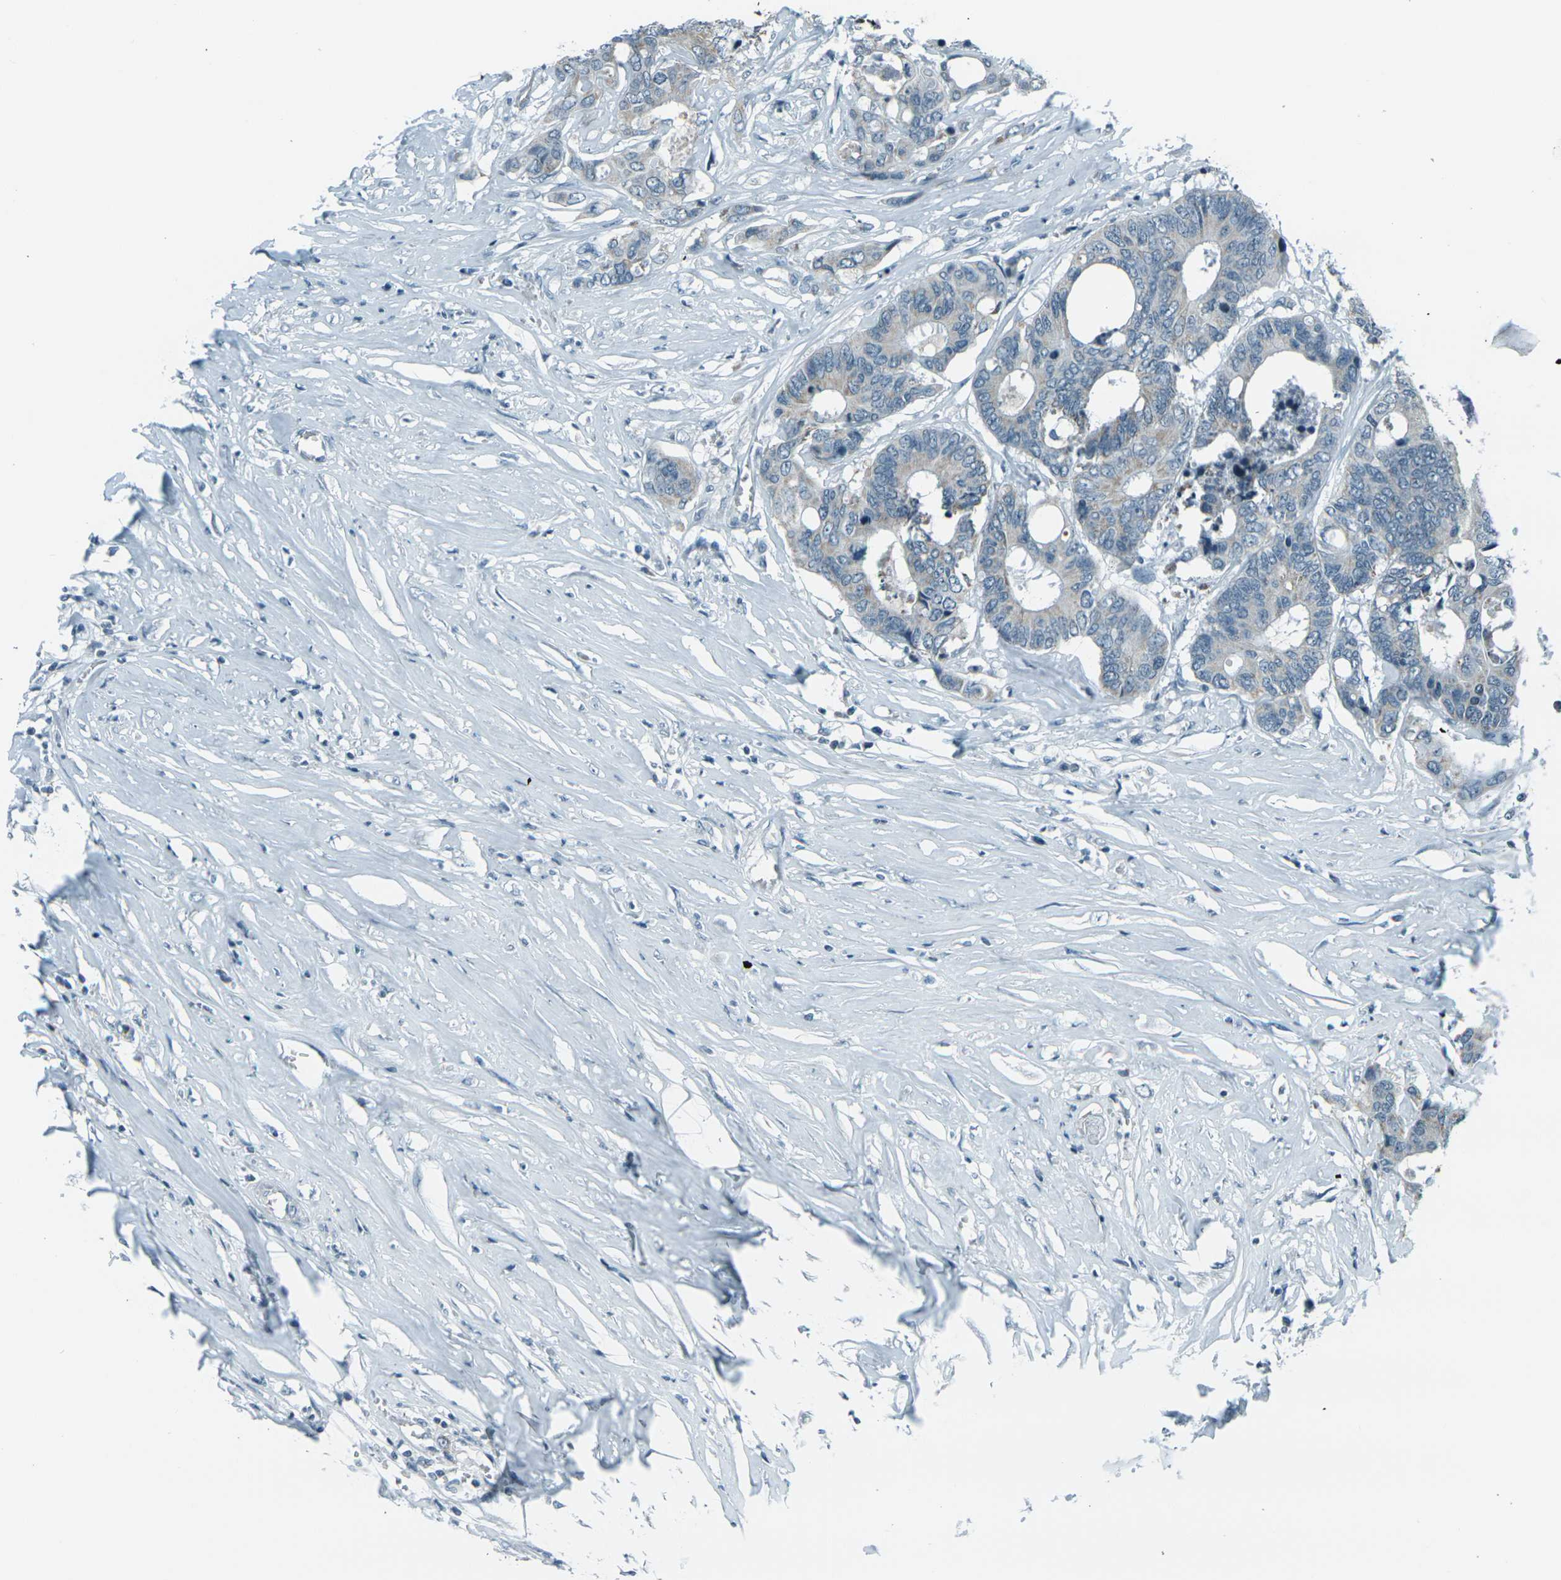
{"staining": {"intensity": "weak", "quantity": ">75%", "location": "cytoplasmic/membranous"}, "tissue": "colorectal cancer", "cell_type": "Tumor cells", "image_type": "cancer", "snomed": [{"axis": "morphology", "description": "Adenocarcinoma, NOS"}, {"axis": "topography", "description": "Rectum"}], "caption": "Tumor cells display low levels of weak cytoplasmic/membranous positivity in approximately >75% of cells in human colorectal adenocarcinoma.", "gene": "H2BC1", "patient": {"sex": "male", "age": 55}}